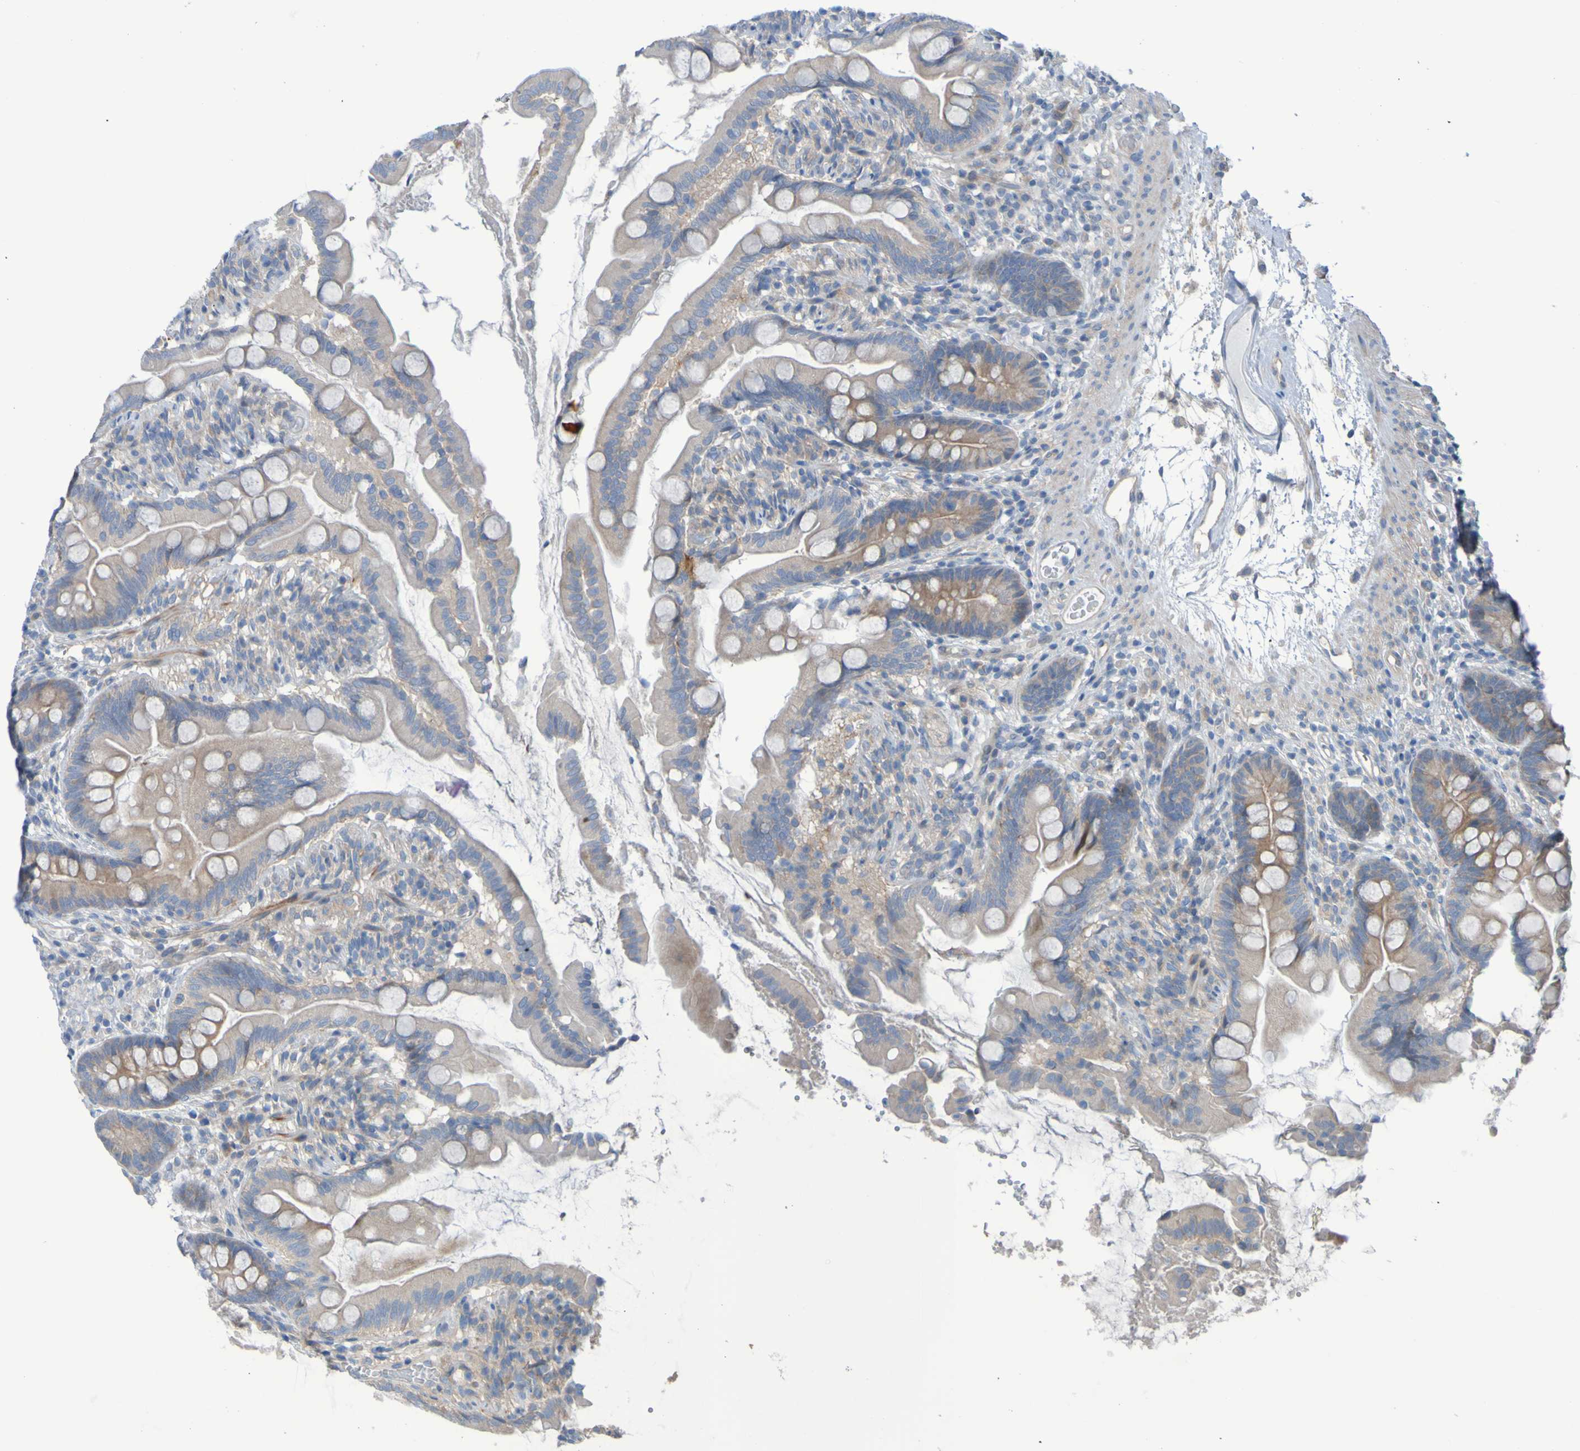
{"staining": {"intensity": "moderate", "quantity": "25%-75%", "location": "cytoplasmic/membranous"}, "tissue": "small intestine", "cell_type": "Glandular cells", "image_type": "normal", "snomed": [{"axis": "morphology", "description": "Normal tissue, NOS"}, {"axis": "topography", "description": "Small intestine"}], "caption": "Immunohistochemistry photomicrograph of unremarkable small intestine stained for a protein (brown), which exhibits medium levels of moderate cytoplasmic/membranous positivity in approximately 25%-75% of glandular cells.", "gene": "NPRL3", "patient": {"sex": "female", "age": 56}}